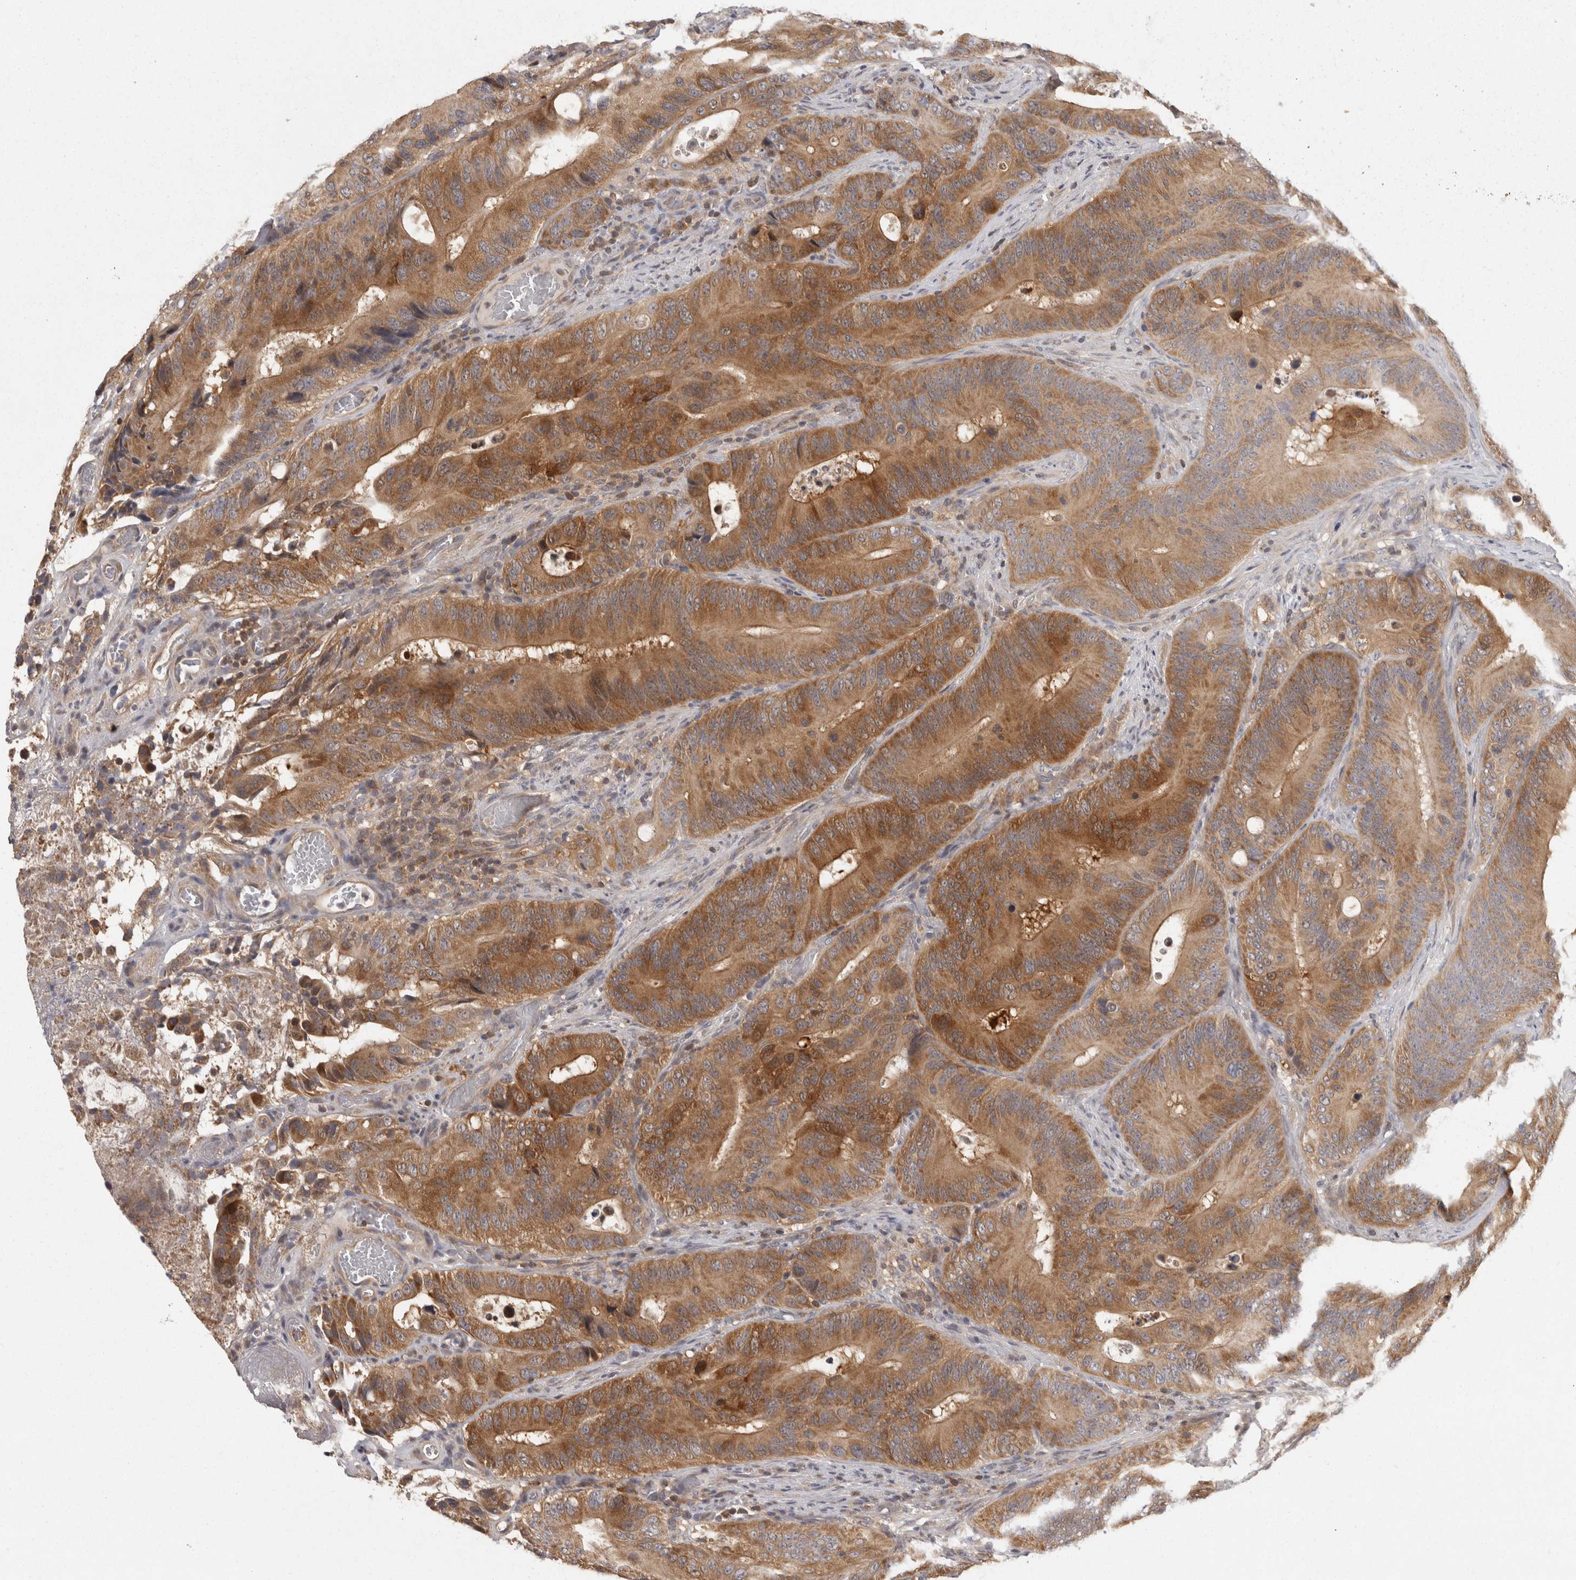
{"staining": {"intensity": "moderate", "quantity": ">75%", "location": "cytoplasmic/membranous"}, "tissue": "colorectal cancer", "cell_type": "Tumor cells", "image_type": "cancer", "snomed": [{"axis": "morphology", "description": "Adenocarcinoma, NOS"}, {"axis": "topography", "description": "Colon"}], "caption": "A micrograph of human colorectal adenocarcinoma stained for a protein demonstrates moderate cytoplasmic/membranous brown staining in tumor cells.", "gene": "ACAT2", "patient": {"sex": "male", "age": 83}}